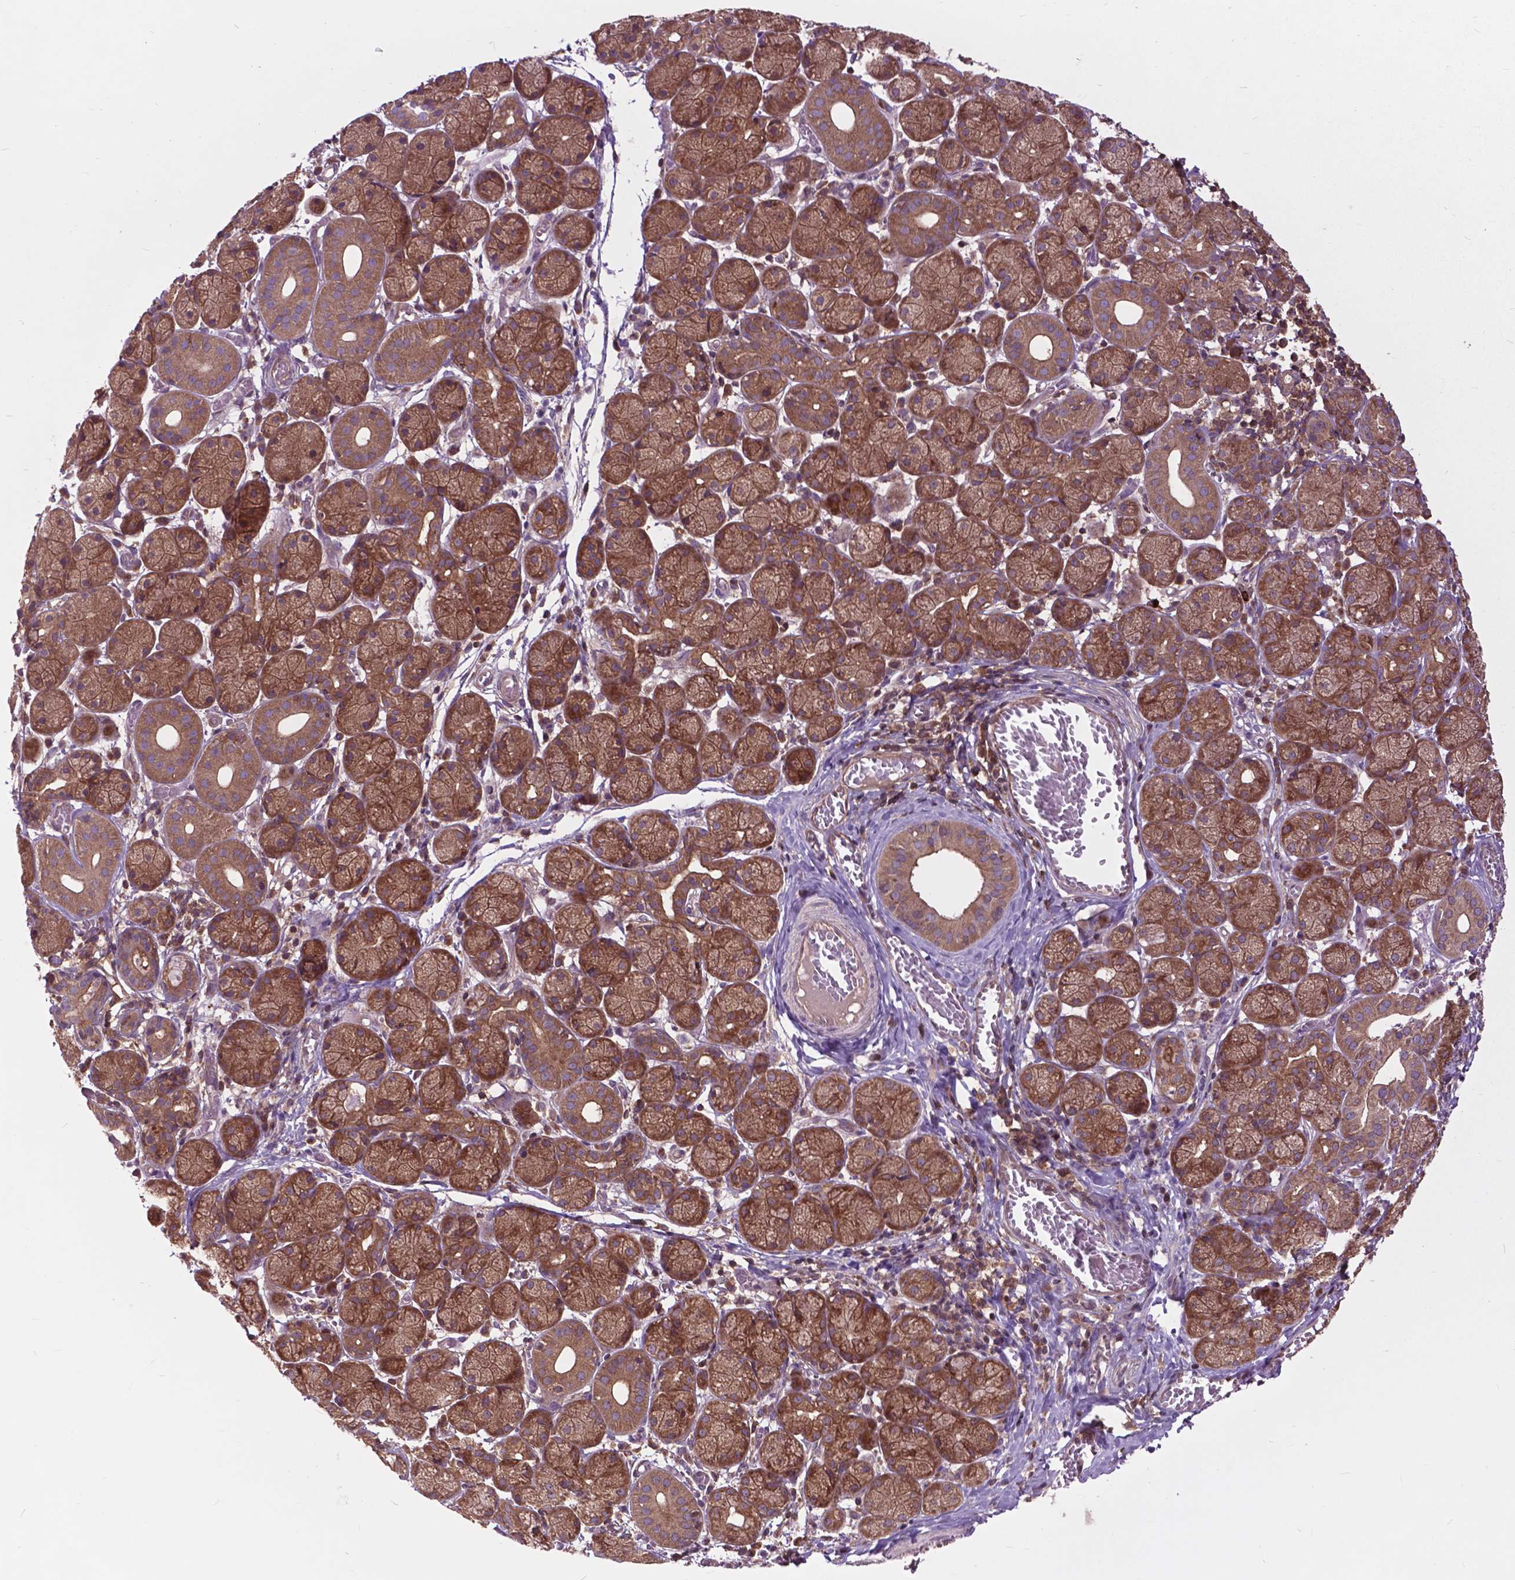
{"staining": {"intensity": "strong", "quantity": ">75%", "location": "cytoplasmic/membranous"}, "tissue": "salivary gland", "cell_type": "Glandular cells", "image_type": "normal", "snomed": [{"axis": "morphology", "description": "Normal tissue, NOS"}, {"axis": "topography", "description": "Salivary gland"}, {"axis": "topography", "description": "Peripheral nerve tissue"}], "caption": "Unremarkable salivary gland shows strong cytoplasmic/membranous expression in approximately >75% of glandular cells, visualized by immunohistochemistry.", "gene": "ARAF", "patient": {"sex": "female", "age": 24}}